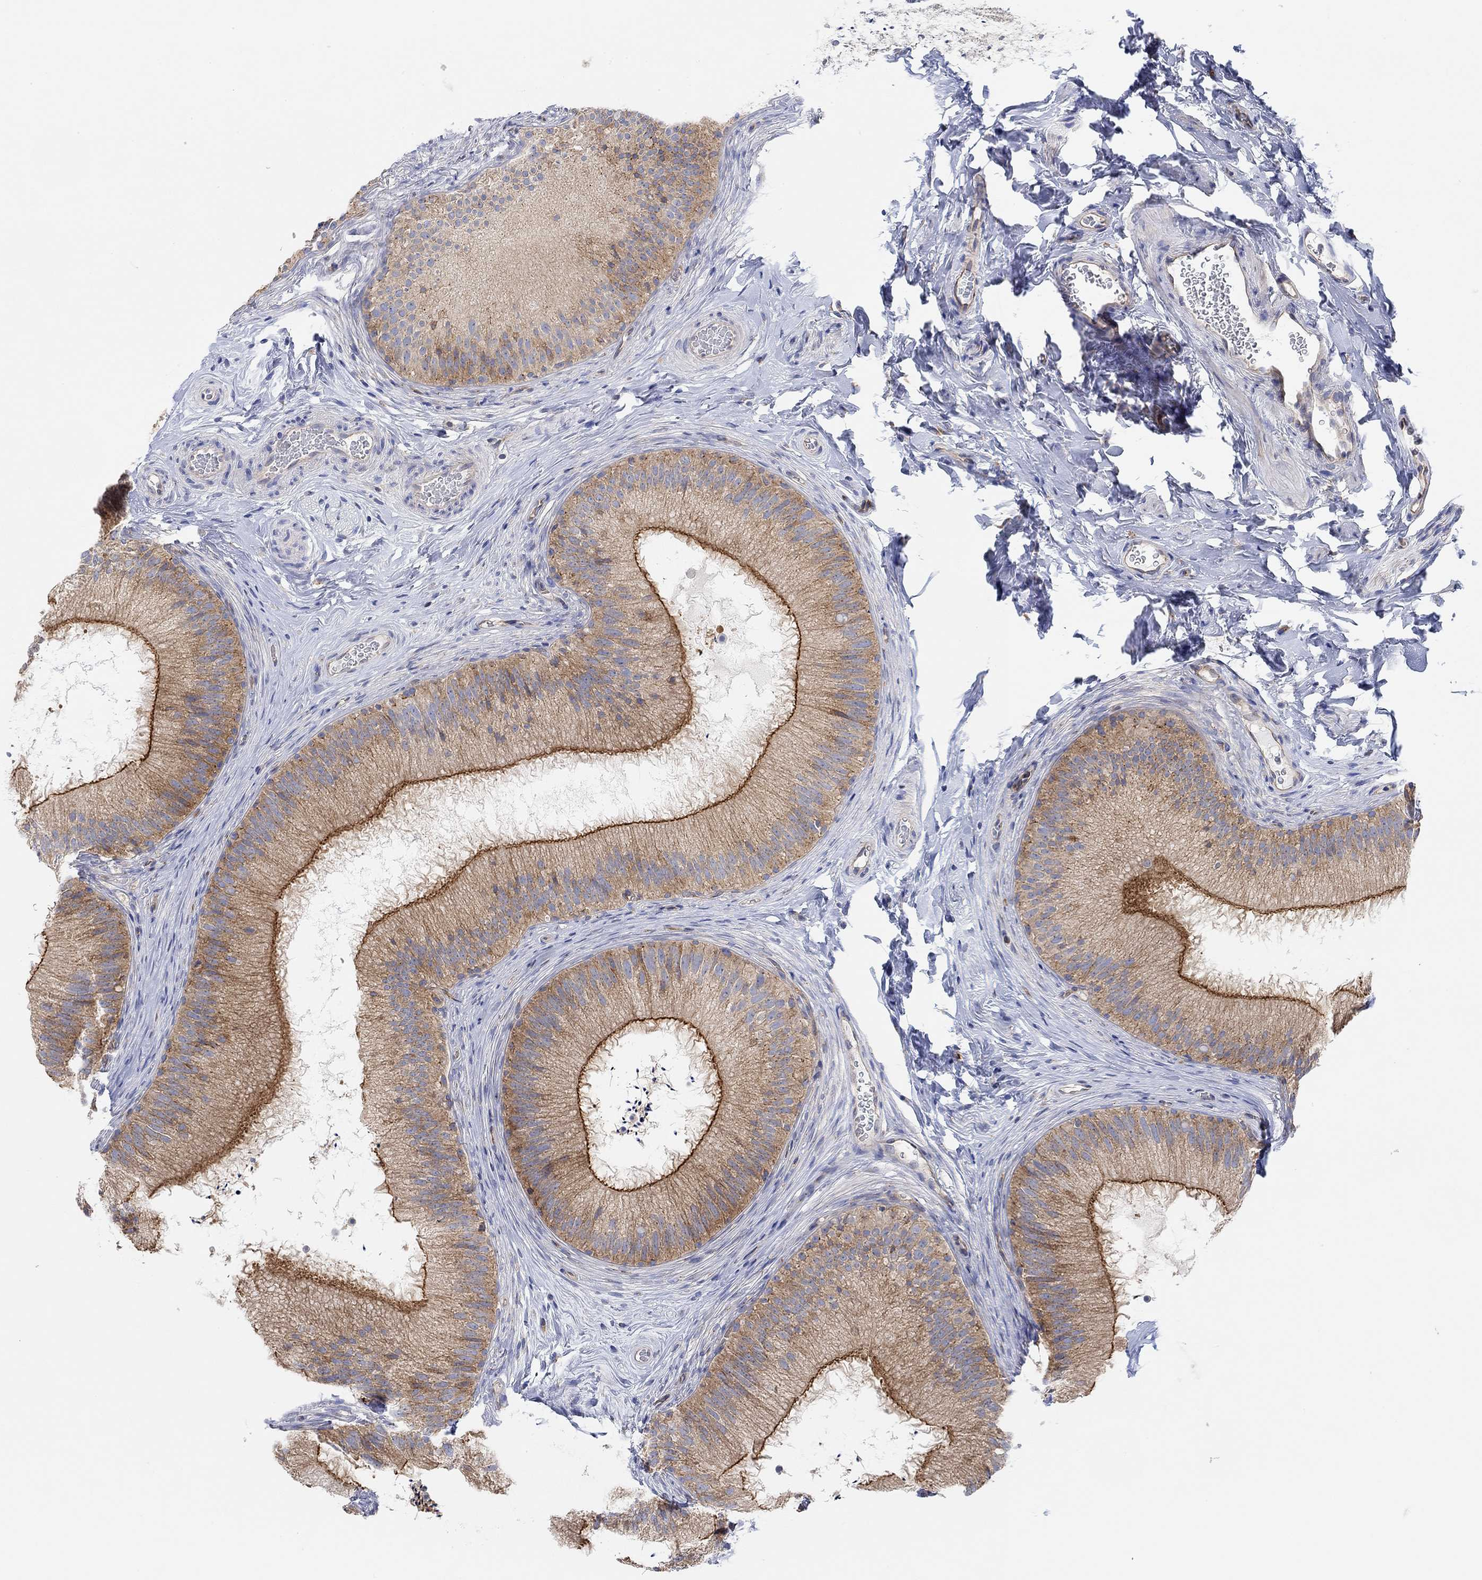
{"staining": {"intensity": "strong", "quantity": "25%-75%", "location": "cytoplasmic/membranous"}, "tissue": "epididymis", "cell_type": "Glandular cells", "image_type": "normal", "snomed": [{"axis": "morphology", "description": "Normal tissue, NOS"}, {"axis": "topography", "description": "Epididymis"}], "caption": "Immunohistochemical staining of unremarkable human epididymis shows strong cytoplasmic/membranous protein positivity in approximately 25%-75% of glandular cells. (DAB (3,3'-diaminobenzidine) = brown stain, brightfield microscopy at high magnification).", "gene": "RGS1", "patient": {"sex": "male", "age": 32}}